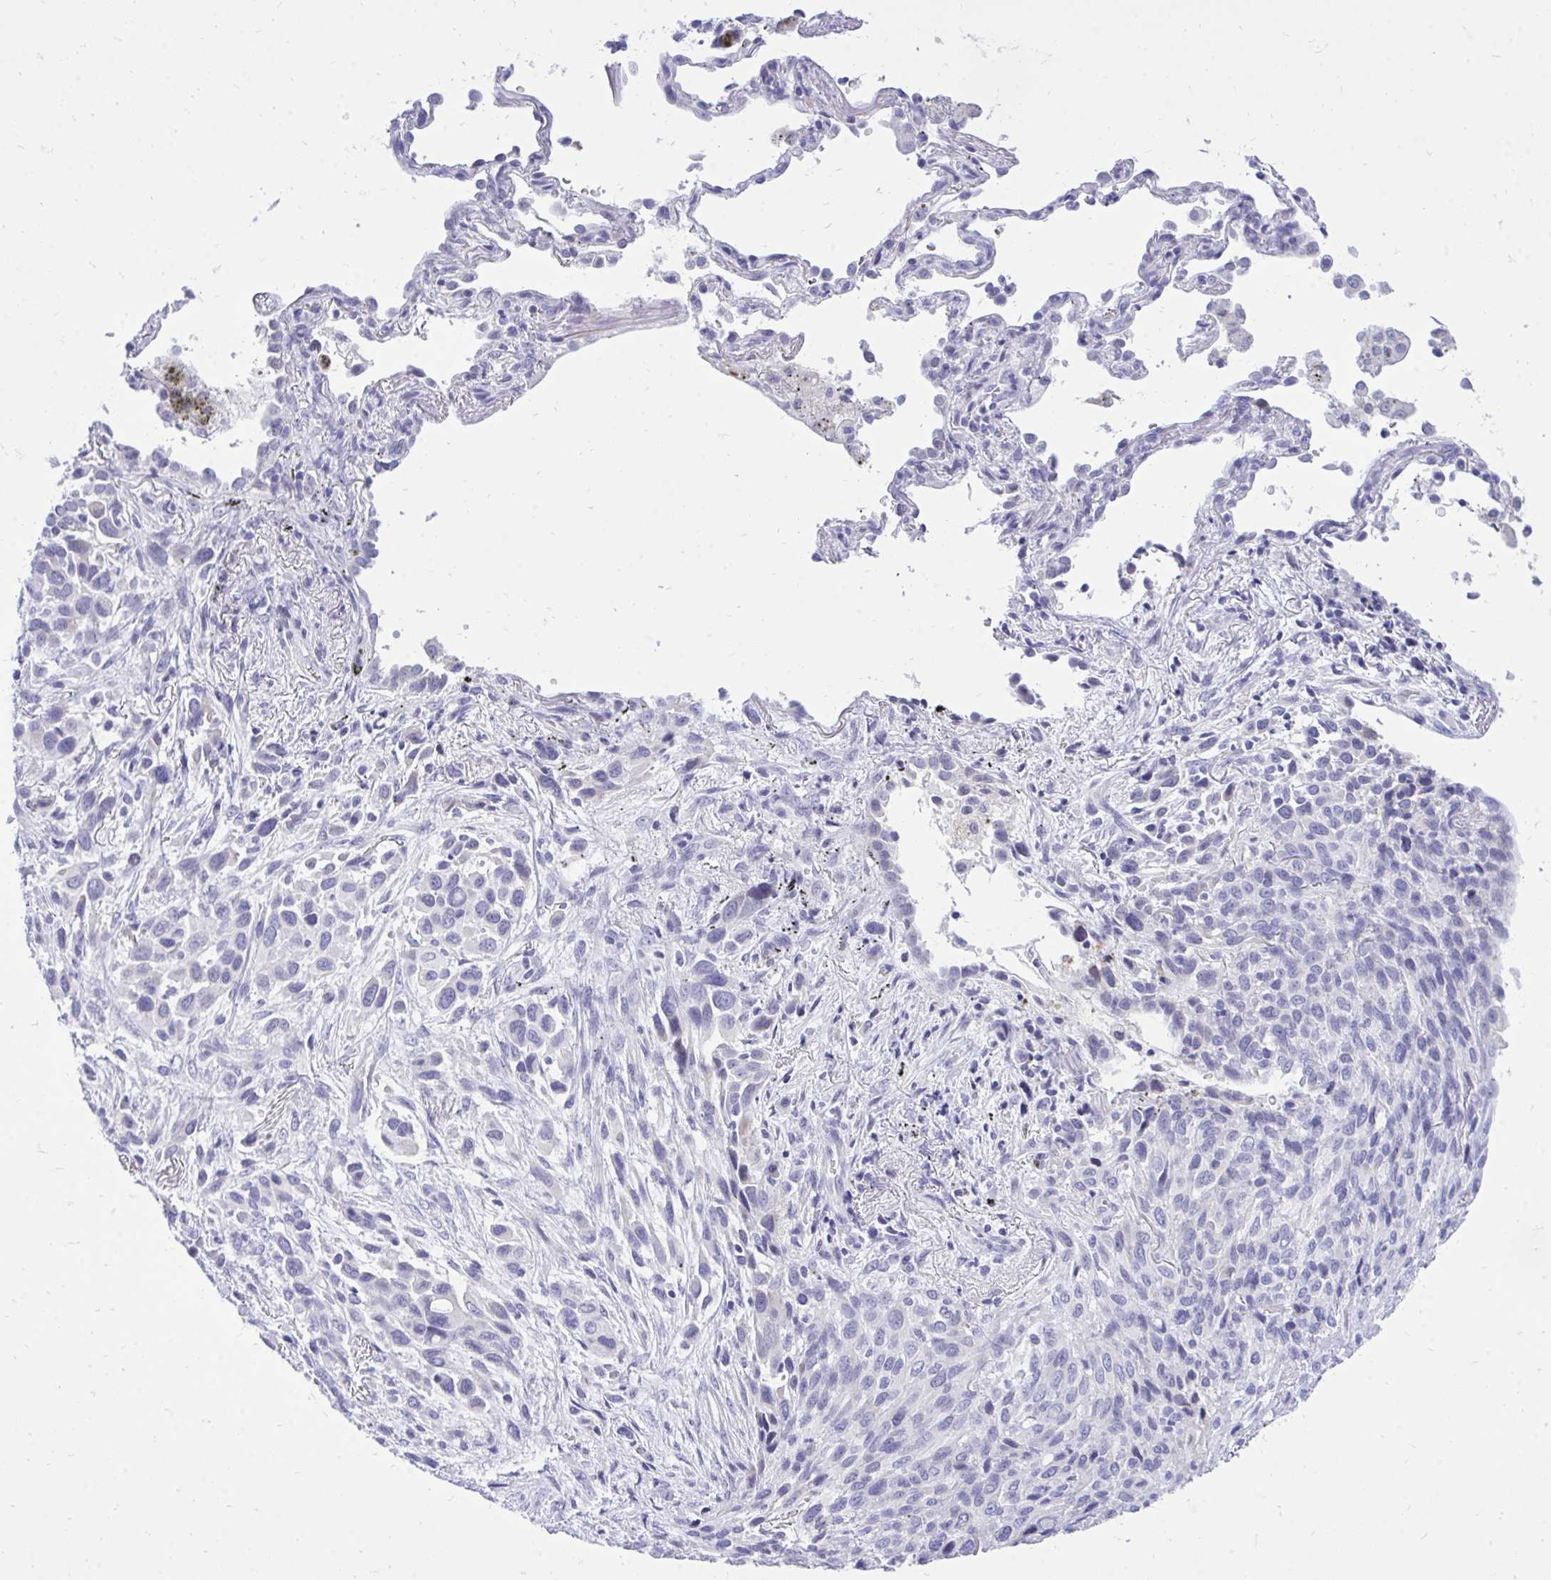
{"staining": {"intensity": "negative", "quantity": "none", "location": "none"}, "tissue": "melanoma", "cell_type": "Tumor cells", "image_type": "cancer", "snomed": [{"axis": "morphology", "description": "Malignant melanoma, Metastatic site"}, {"axis": "topography", "description": "Lung"}], "caption": "IHC of human malignant melanoma (metastatic site) reveals no expression in tumor cells. Brightfield microscopy of IHC stained with DAB (3,3'-diaminobenzidine) (brown) and hematoxylin (blue), captured at high magnification.", "gene": "GABRA1", "patient": {"sex": "male", "age": 48}}